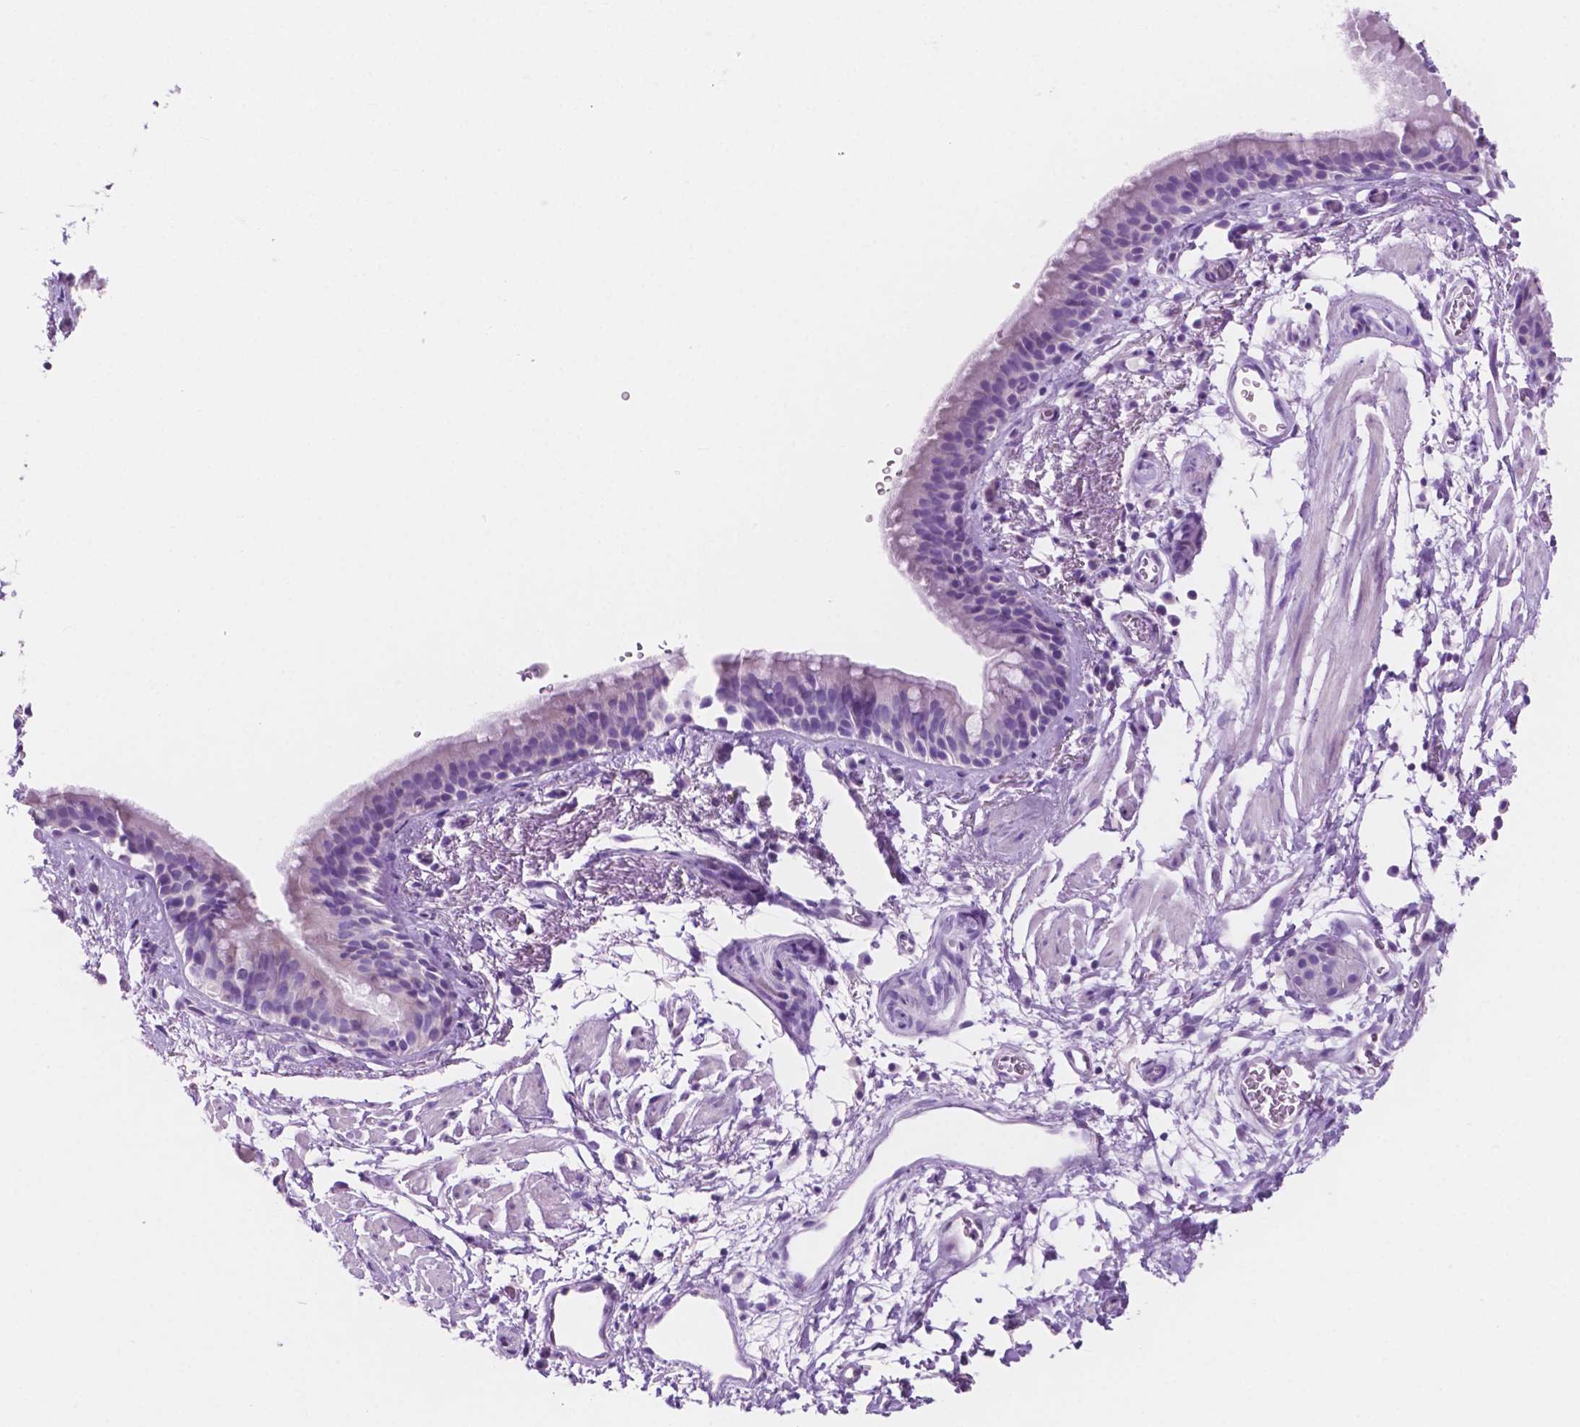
{"staining": {"intensity": "weak", "quantity": "<25%", "location": "cytoplasmic/membranous"}, "tissue": "bronchus", "cell_type": "Respiratory epithelial cells", "image_type": "normal", "snomed": [{"axis": "morphology", "description": "Normal tissue, NOS"}, {"axis": "topography", "description": "Cartilage tissue"}, {"axis": "topography", "description": "Bronchus"}], "caption": "Immunohistochemical staining of unremarkable bronchus exhibits no significant expression in respiratory epithelial cells.", "gene": "IGFN1", "patient": {"sex": "male", "age": 58}}